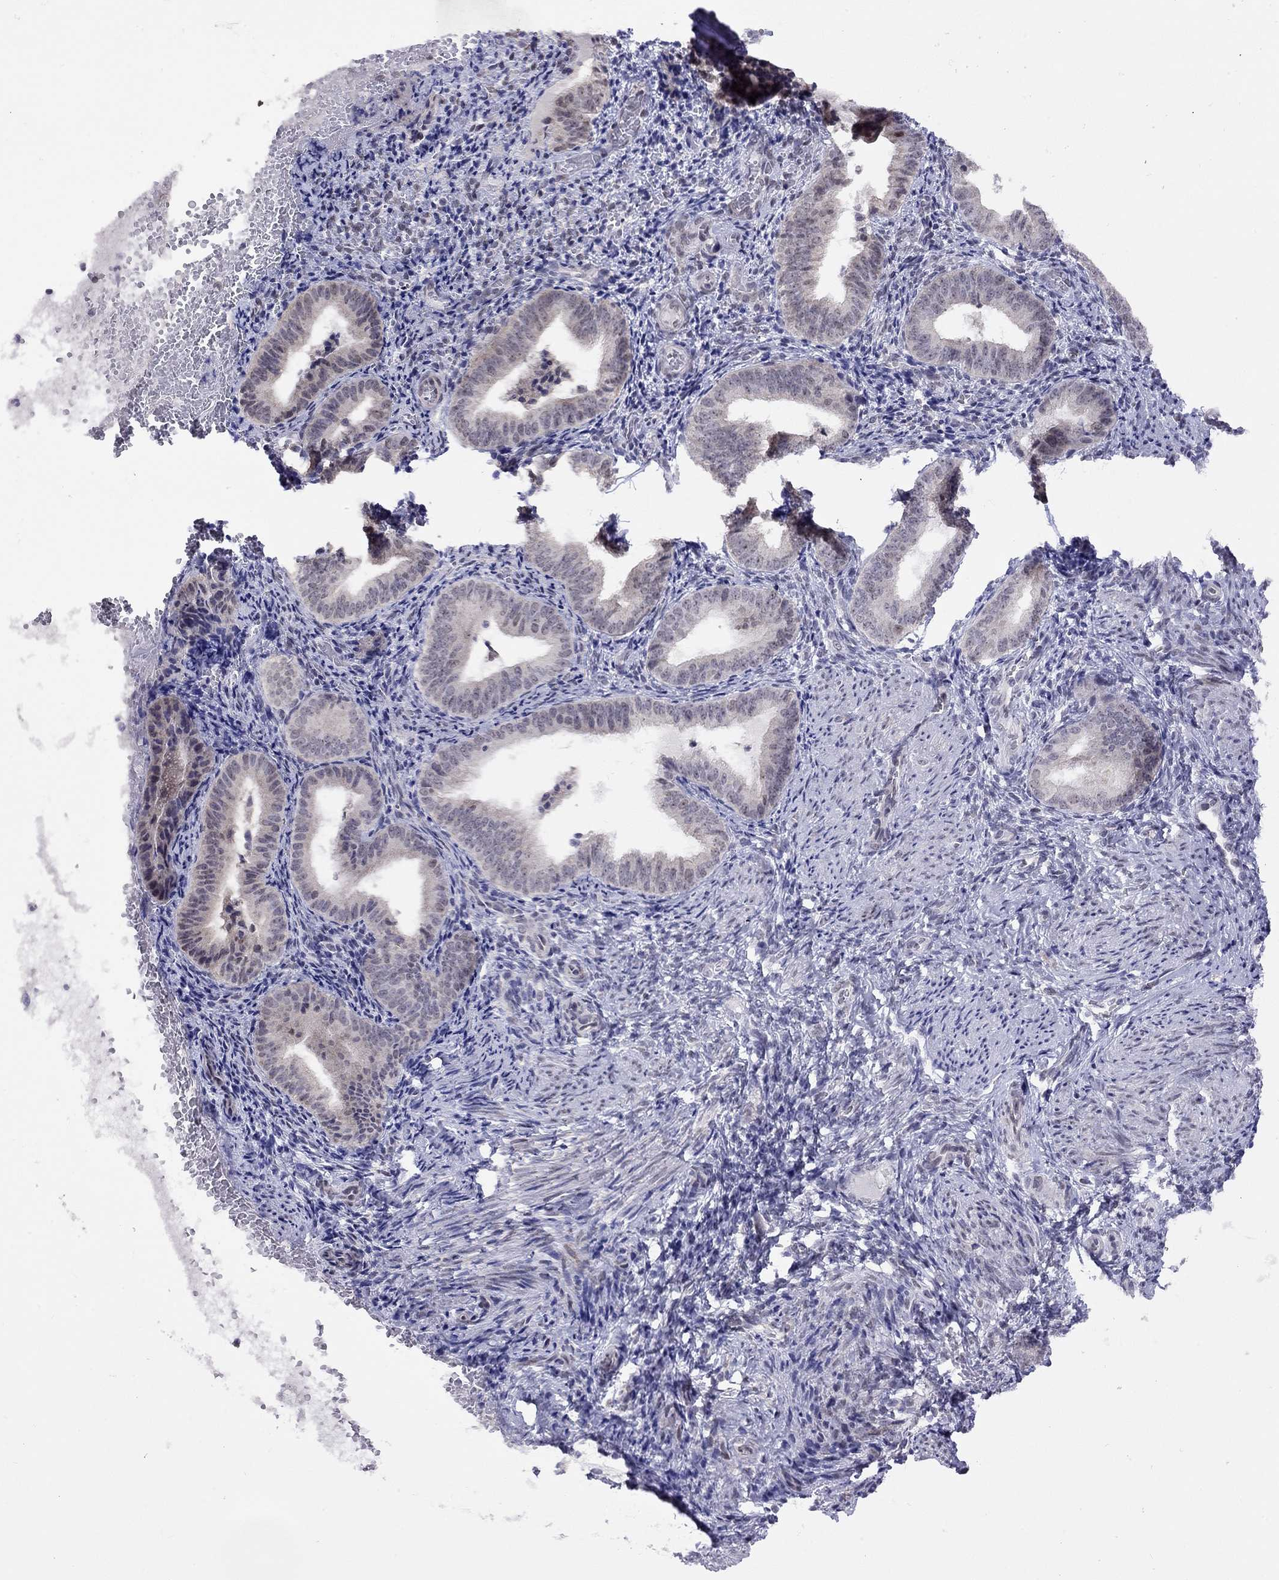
{"staining": {"intensity": "negative", "quantity": "none", "location": "none"}, "tissue": "endometrium", "cell_type": "Cells in endometrial stroma", "image_type": "normal", "snomed": [{"axis": "morphology", "description": "Normal tissue, NOS"}, {"axis": "topography", "description": "Endometrium"}], "caption": "Immunohistochemical staining of unremarkable endometrium reveals no significant expression in cells in endometrial stroma. (DAB immunohistochemistry, high magnification).", "gene": "HES5", "patient": {"sex": "female", "age": 42}}